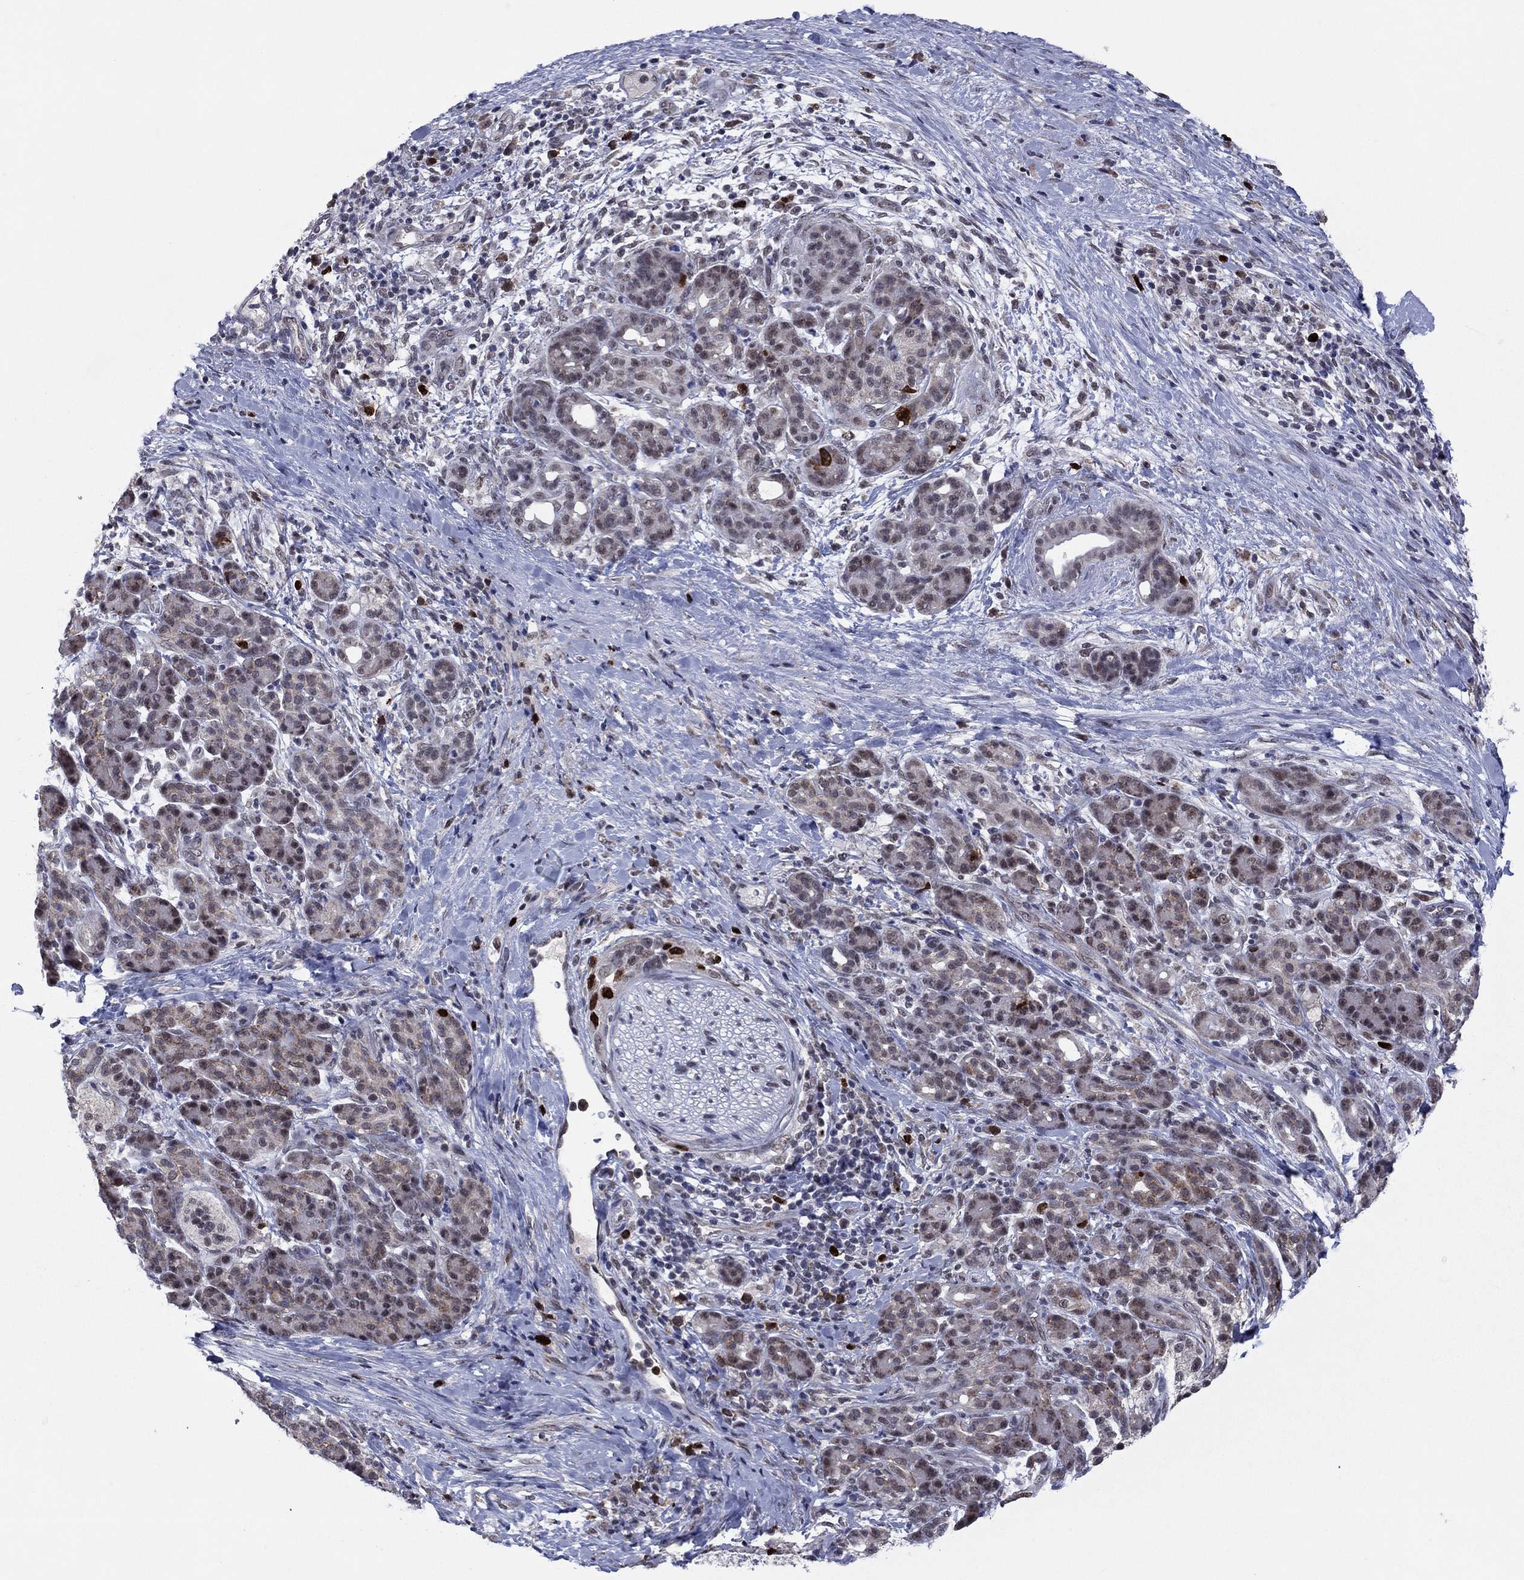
{"staining": {"intensity": "strong", "quantity": "<25%", "location": "nuclear"}, "tissue": "pancreatic cancer", "cell_type": "Tumor cells", "image_type": "cancer", "snomed": [{"axis": "morphology", "description": "Adenocarcinoma, NOS"}, {"axis": "topography", "description": "Pancreas"}], "caption": "A medium amount of strong nuclear expression is seen in approximately <25% of tumor cells in adenocarcinoma (pancreatic) tissue.", "gene": "CDCA5", "patient": {"sex": "male", "age": 44}}